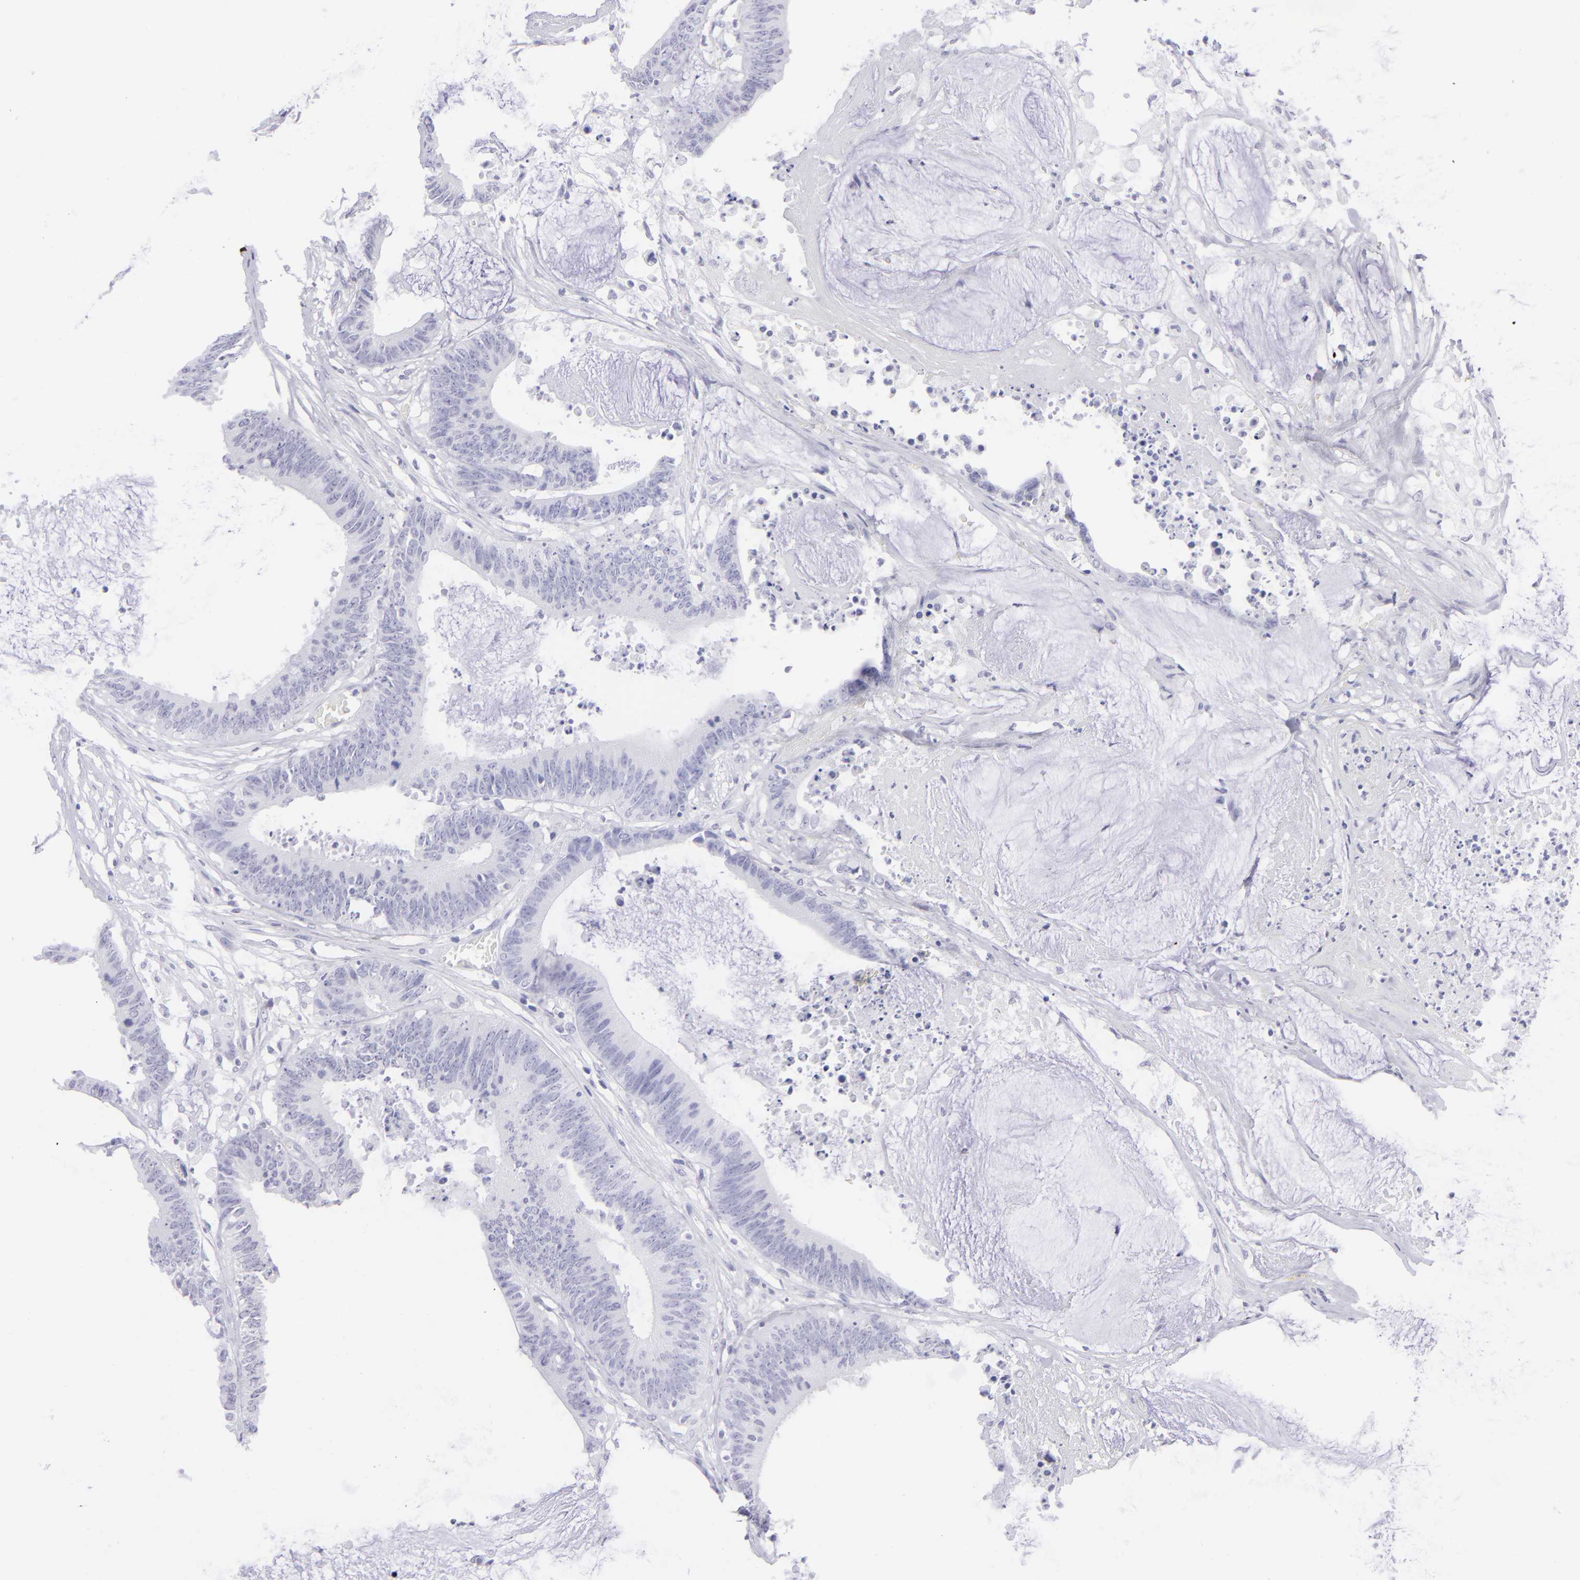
{"staining": {"intensity": "negative", "quantity": "none", "location": "none"}, "tissue": "colorectal cancer", "cell_type": "Tumor cells", "image_type": "cancer", "snomed": [{"axis": "morphology", "description": "Adenocarcinoma, NOS"}, {"axis": "topography", "description": "Rectum"}], "caption": "Colorectal adenocarcinoma was stained to show a protein in brown. There is no significant staining in tumor cells. The staining was performed using DAB (3,3'-diaminobenzidine) to visualize the protein expression in brown, while the nuclei were stained in blue with hematoxylin (Magnification: 20x).", "gene": "SLC1A3", "patient": {"sex": "female", "age": 66}}